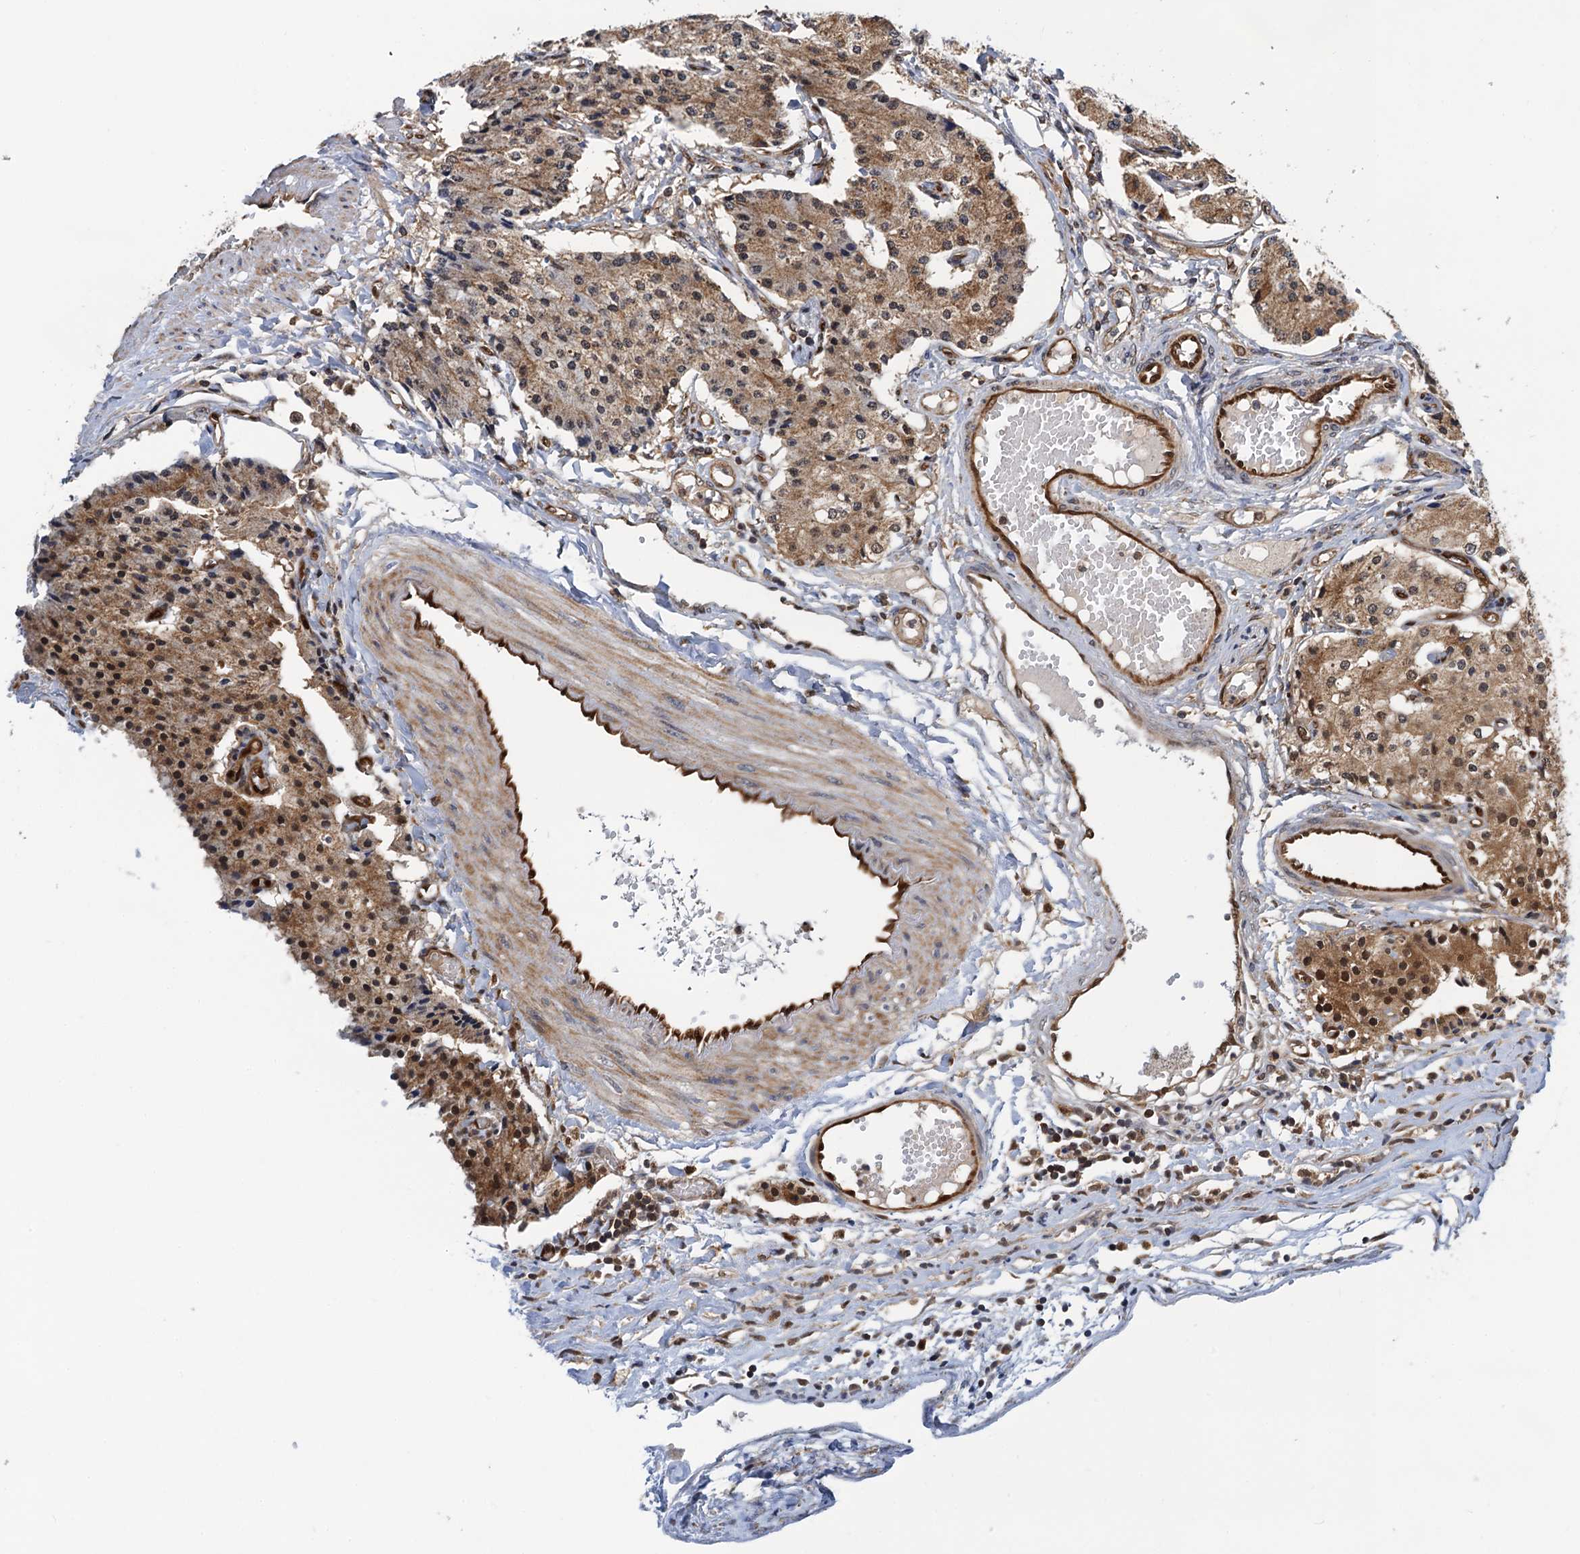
{"staining": {"intensity": "moderate", "quantity": ">75%", "location": "cytoplasmic/membranous,nuclear"}, "tissue": "carcinoid", "cell_type": "Tumor cells", "image_type": "cancer", "snomed": [{"axis": "morphology", "description": "Carcinoid, malignant, NOS"}, {"axis": "topography", "description": "Colon"}], "caption": "Protein expression analysis of carcinoid (malignant) exhibits moderate cytoplasmic/membranous and nuclear positivity in approximately >75% of tumor cells. (Stains: DAB (3,3'-diaminobenzidine) in brown, nuclei in blue, Microscopy: brightfield microscopy at high magnification).", "gene": "CMPK2", "patient": {"sex": "female", "age": 52}}